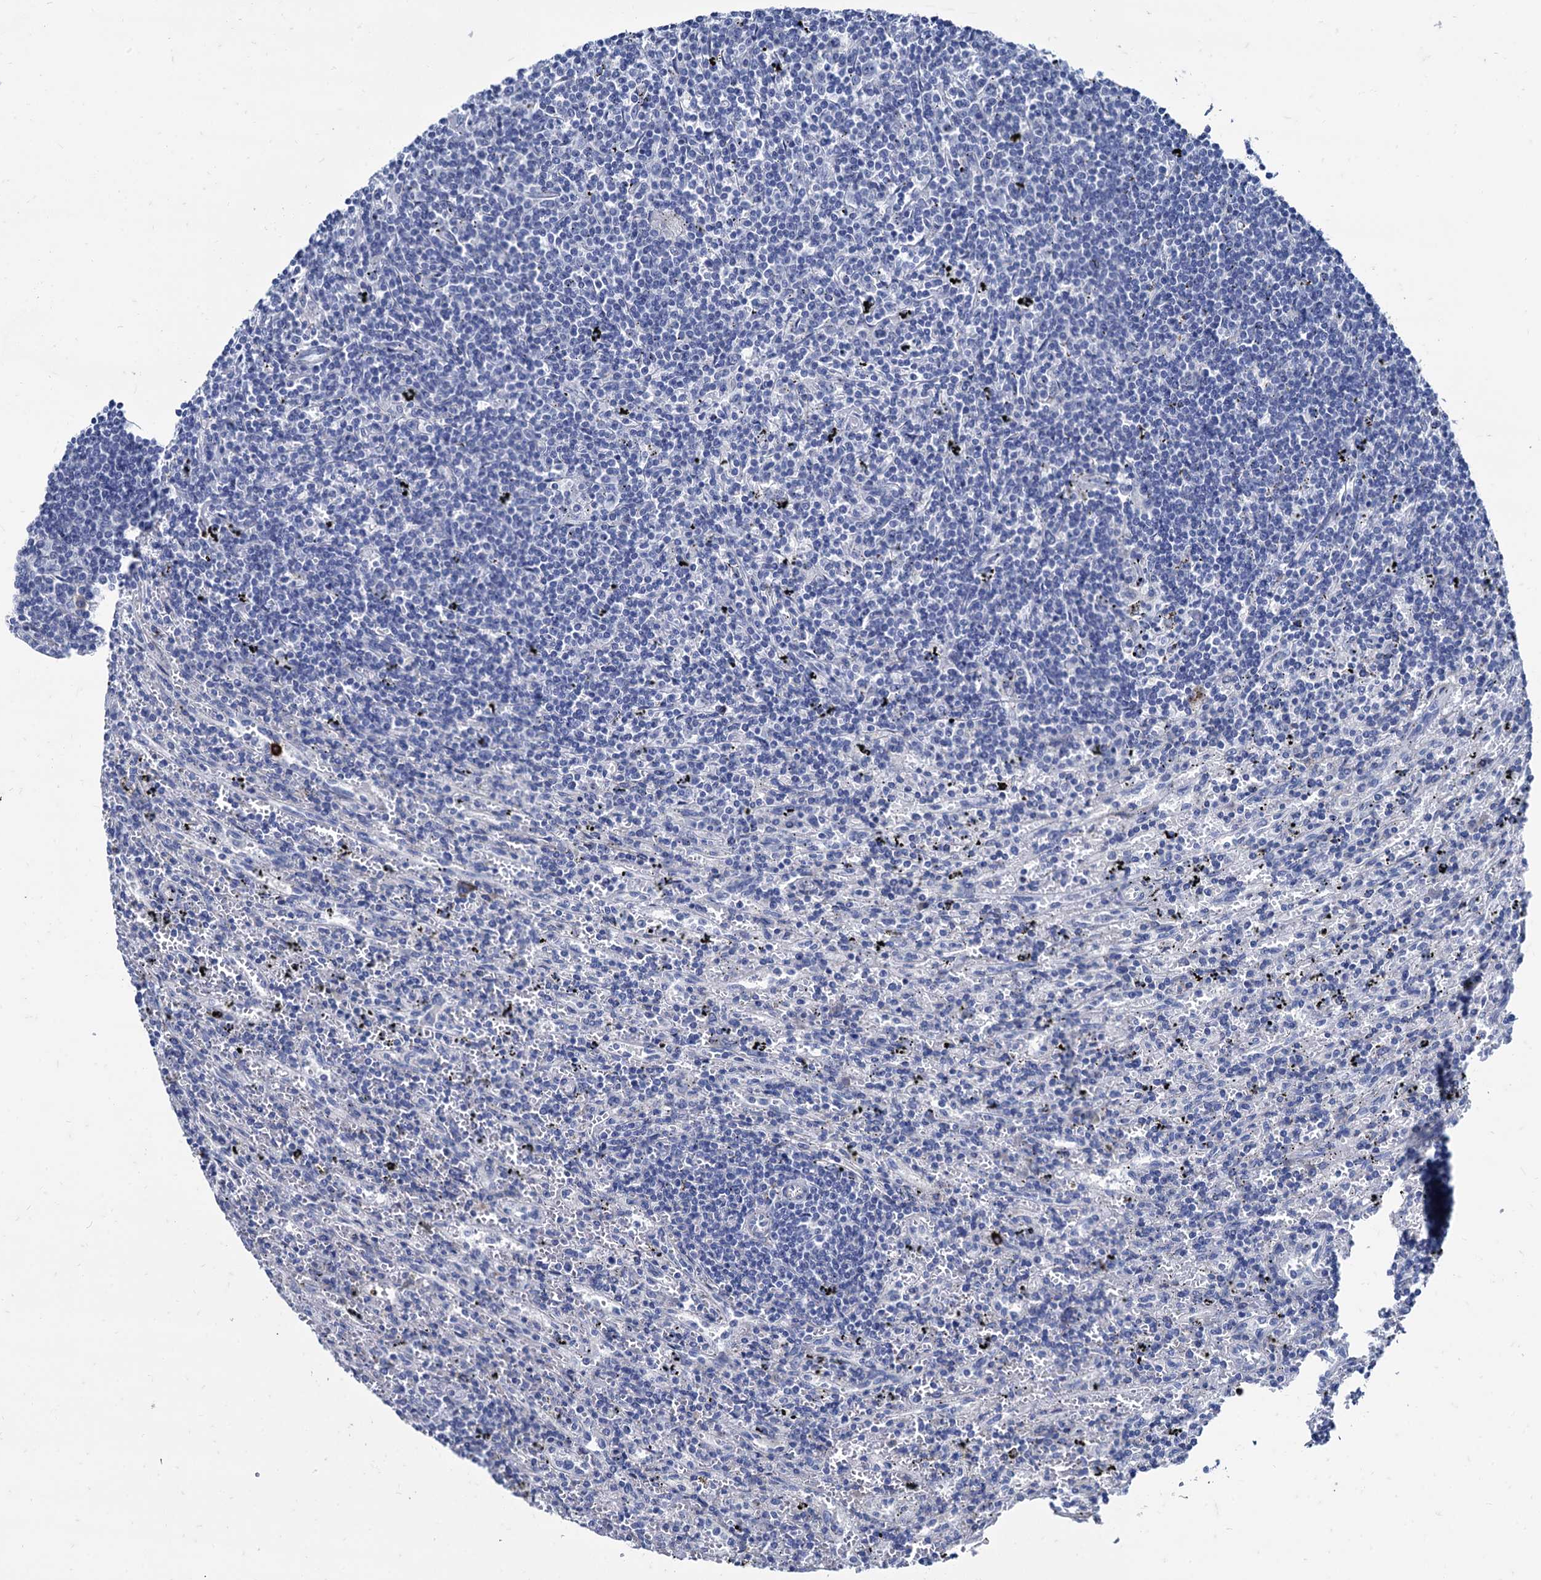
{"staining": {"intensity": "negative", "quantity": "none", "location": "none"}, "tissue": "lymphoma", "cell_type": "Tumor cells", "image_type": "cancer", "snomed": [{"axis": "morphology", "description": "Malignant lymphoma, non-Hodgkin's type, Low grade"}, {"axis": "topography", "description": "Spleen"}], "caption": "Histopathology image shows no significant protein staining in tumor cells of lymphoma.", "gene": "FOXR2", "patient": {"sex": "male", "age": 76}}